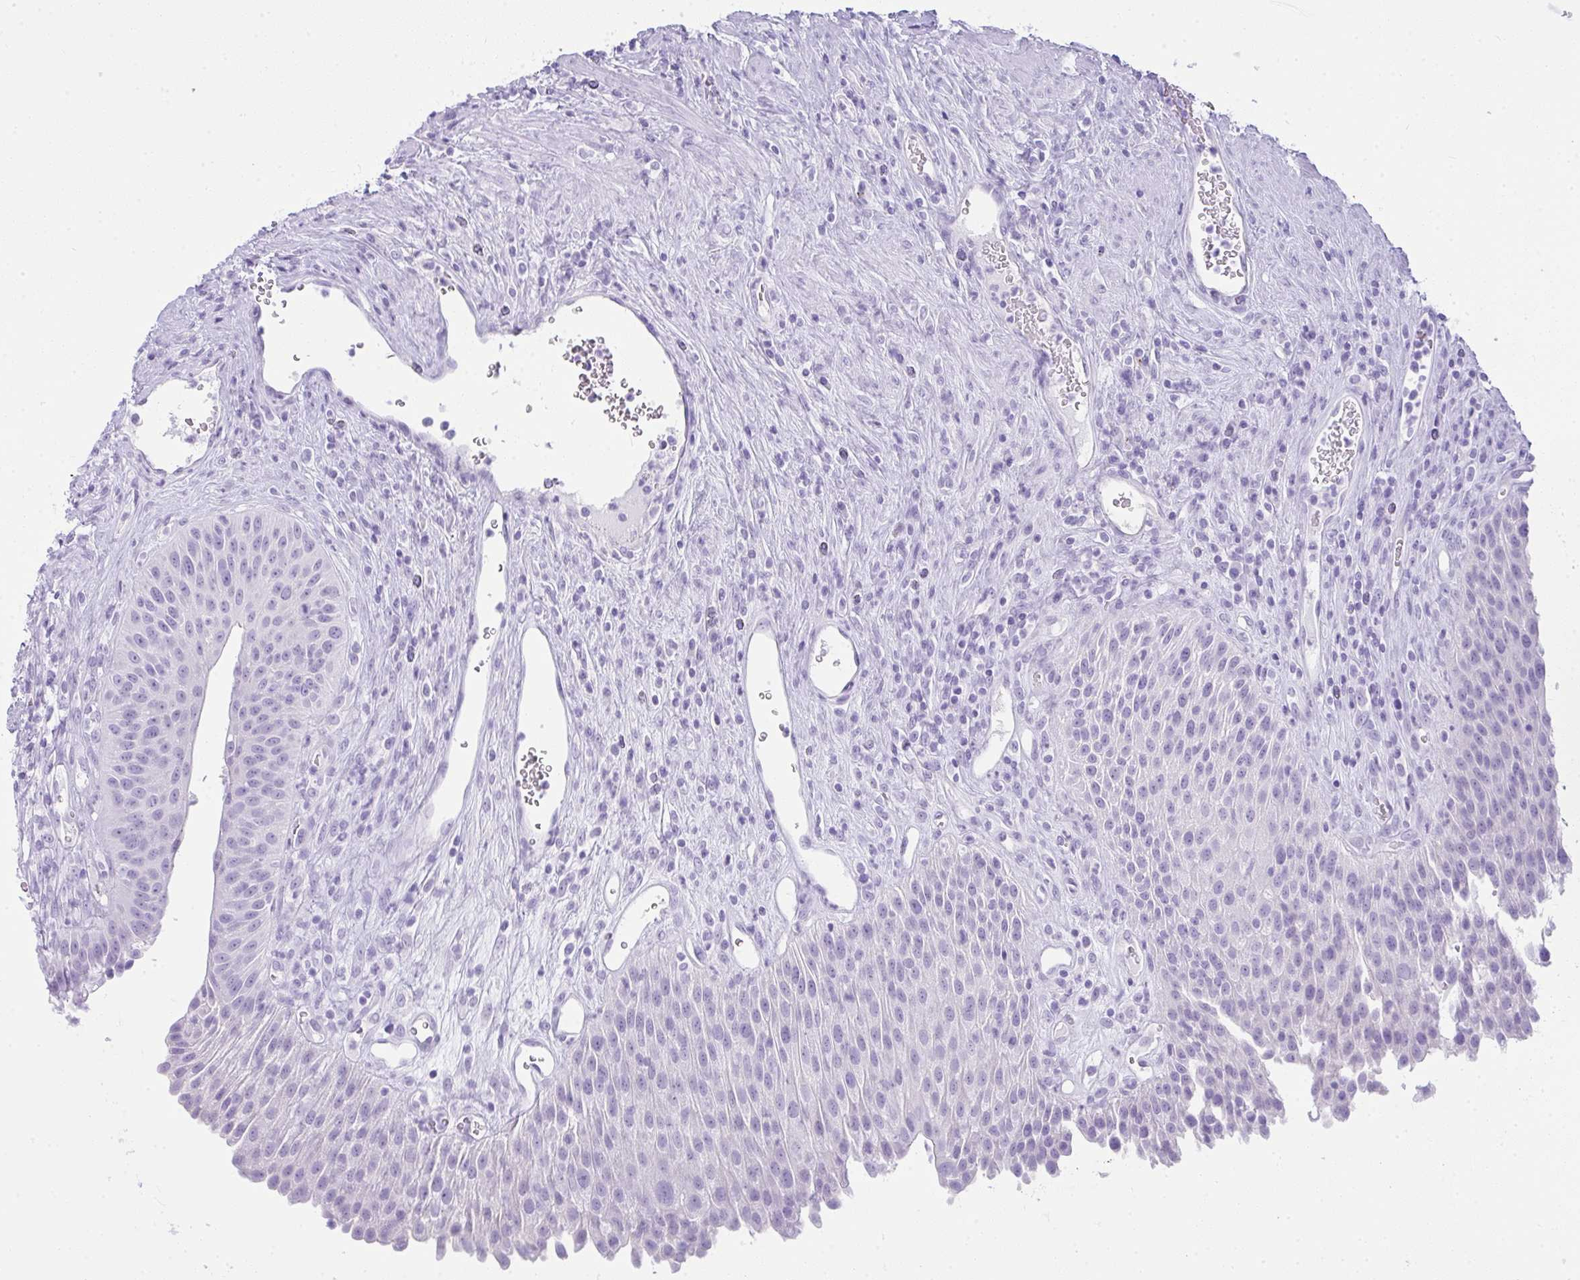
{"staining": {"intensity": "negative", "quantity": "none", "location": "none"}, "tissue": "urinary bladder", "cell_type": "Urothelial cells", "image_type": "normal", "snomed": [{"axis": "morphology", "description": "Normal tissue, NOS"}, {"axis": "topography", "description": "Urinary bladder"}], "caption": "DAB (3,3'-diaminobenzidine) immunohistochemical staining of unremarkable human urinary bladder displays no significant positivity in urothelial cells. The staining is performed using DAB brown chromogen with nuclei counter-stained in using hematoxylin.", "gene": "RASL10A", "patient": {"sex": "female", "age": 56}}